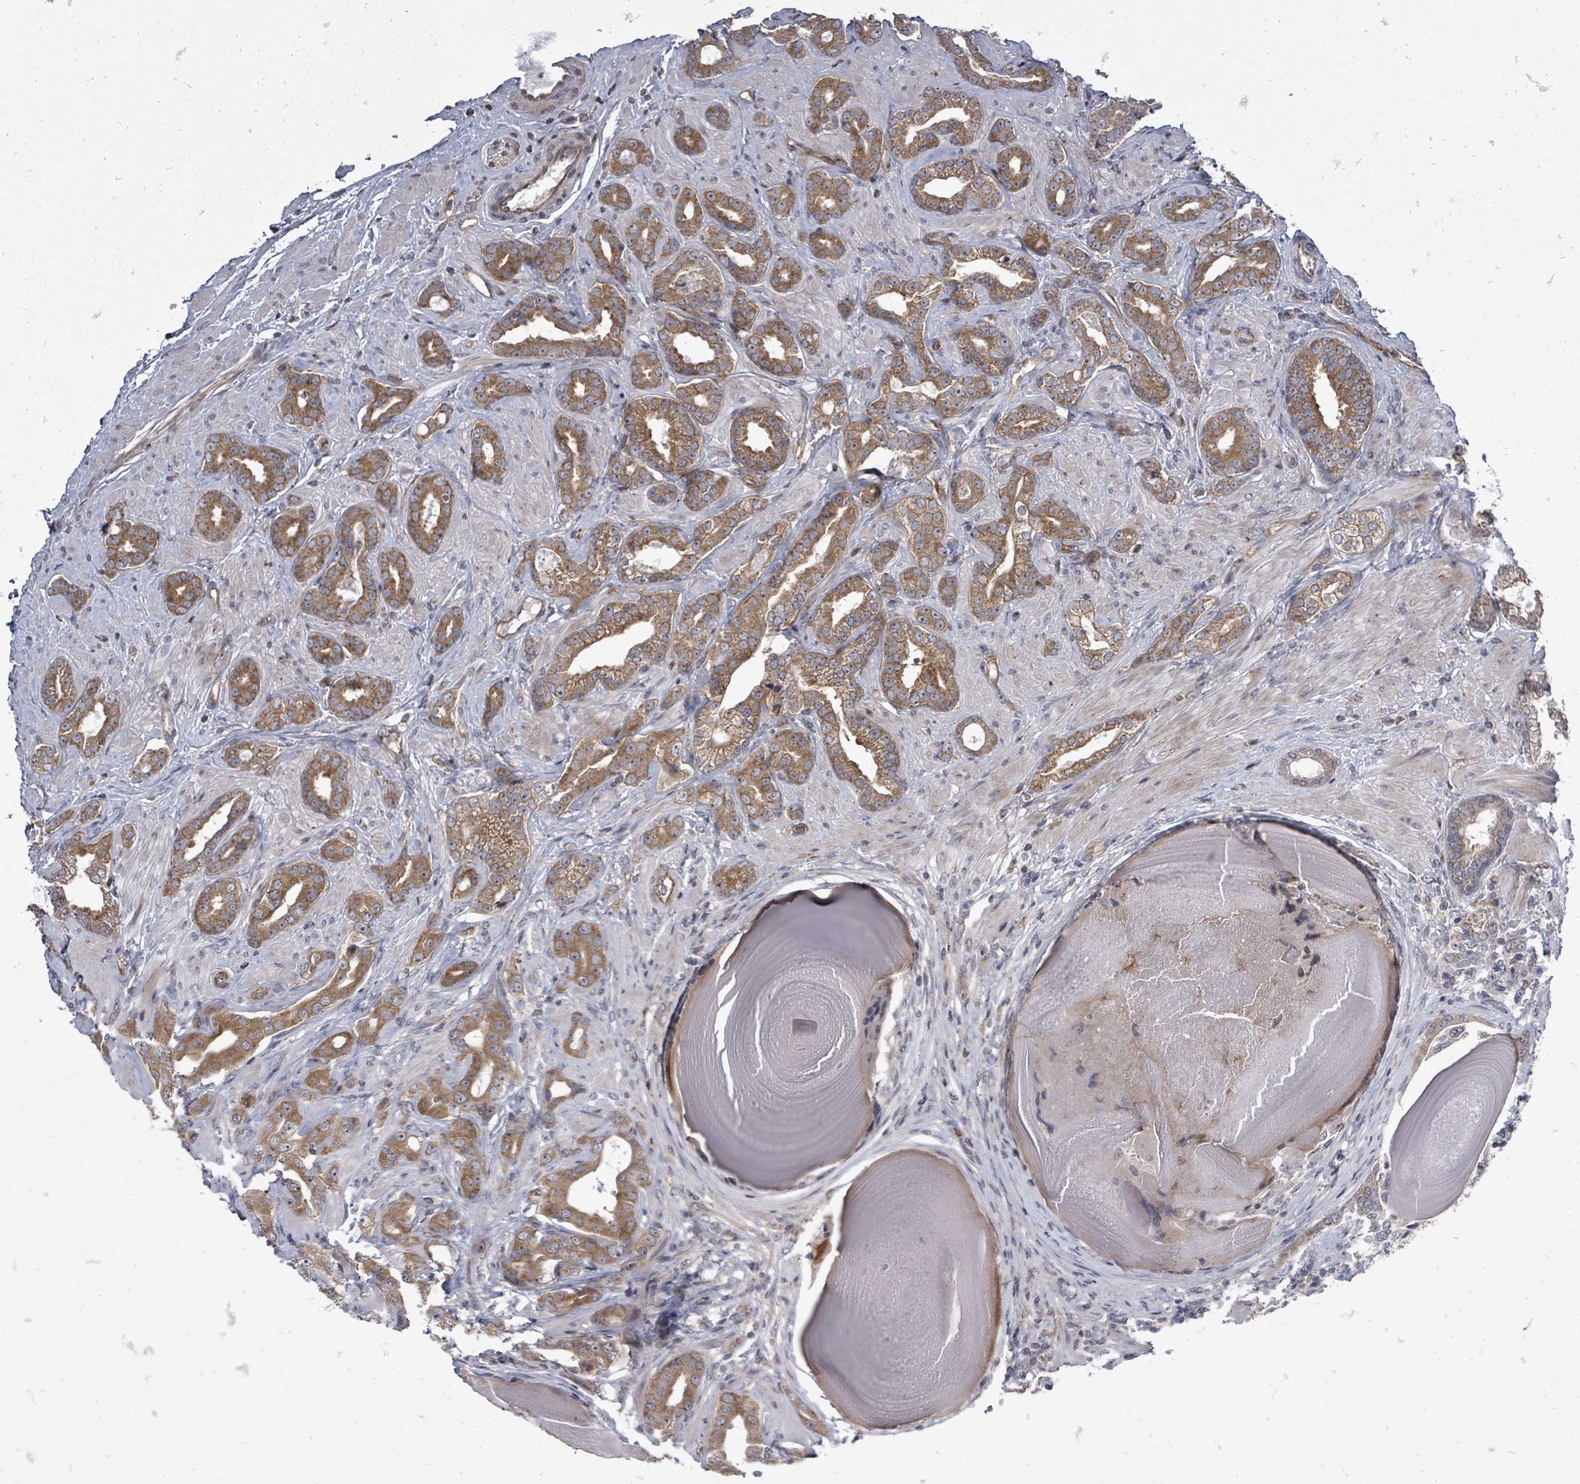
{"staining": {"intensity": "moderate", "quantity": ">75%", "location": "cytoplasmic/membranous"}, "tissue": "prostate cancer", "cell_type": "Tumor cells", "image_type": "cancer", "snomed": [{"axis": "morphology", "description": "Adenocarcinoma, Low grade"}, {"axis": "topography", "description": "Prostate"}], "caption": "Human prostate cancer (adenocarcinoma (low-grade)) stained with a brown dye reveals moderate cytoplasmic/membranous positive positivity in about >75% of tumor cells.", "gene": "RALGAPB", "patient": {"sex": "male", "age": 57}}